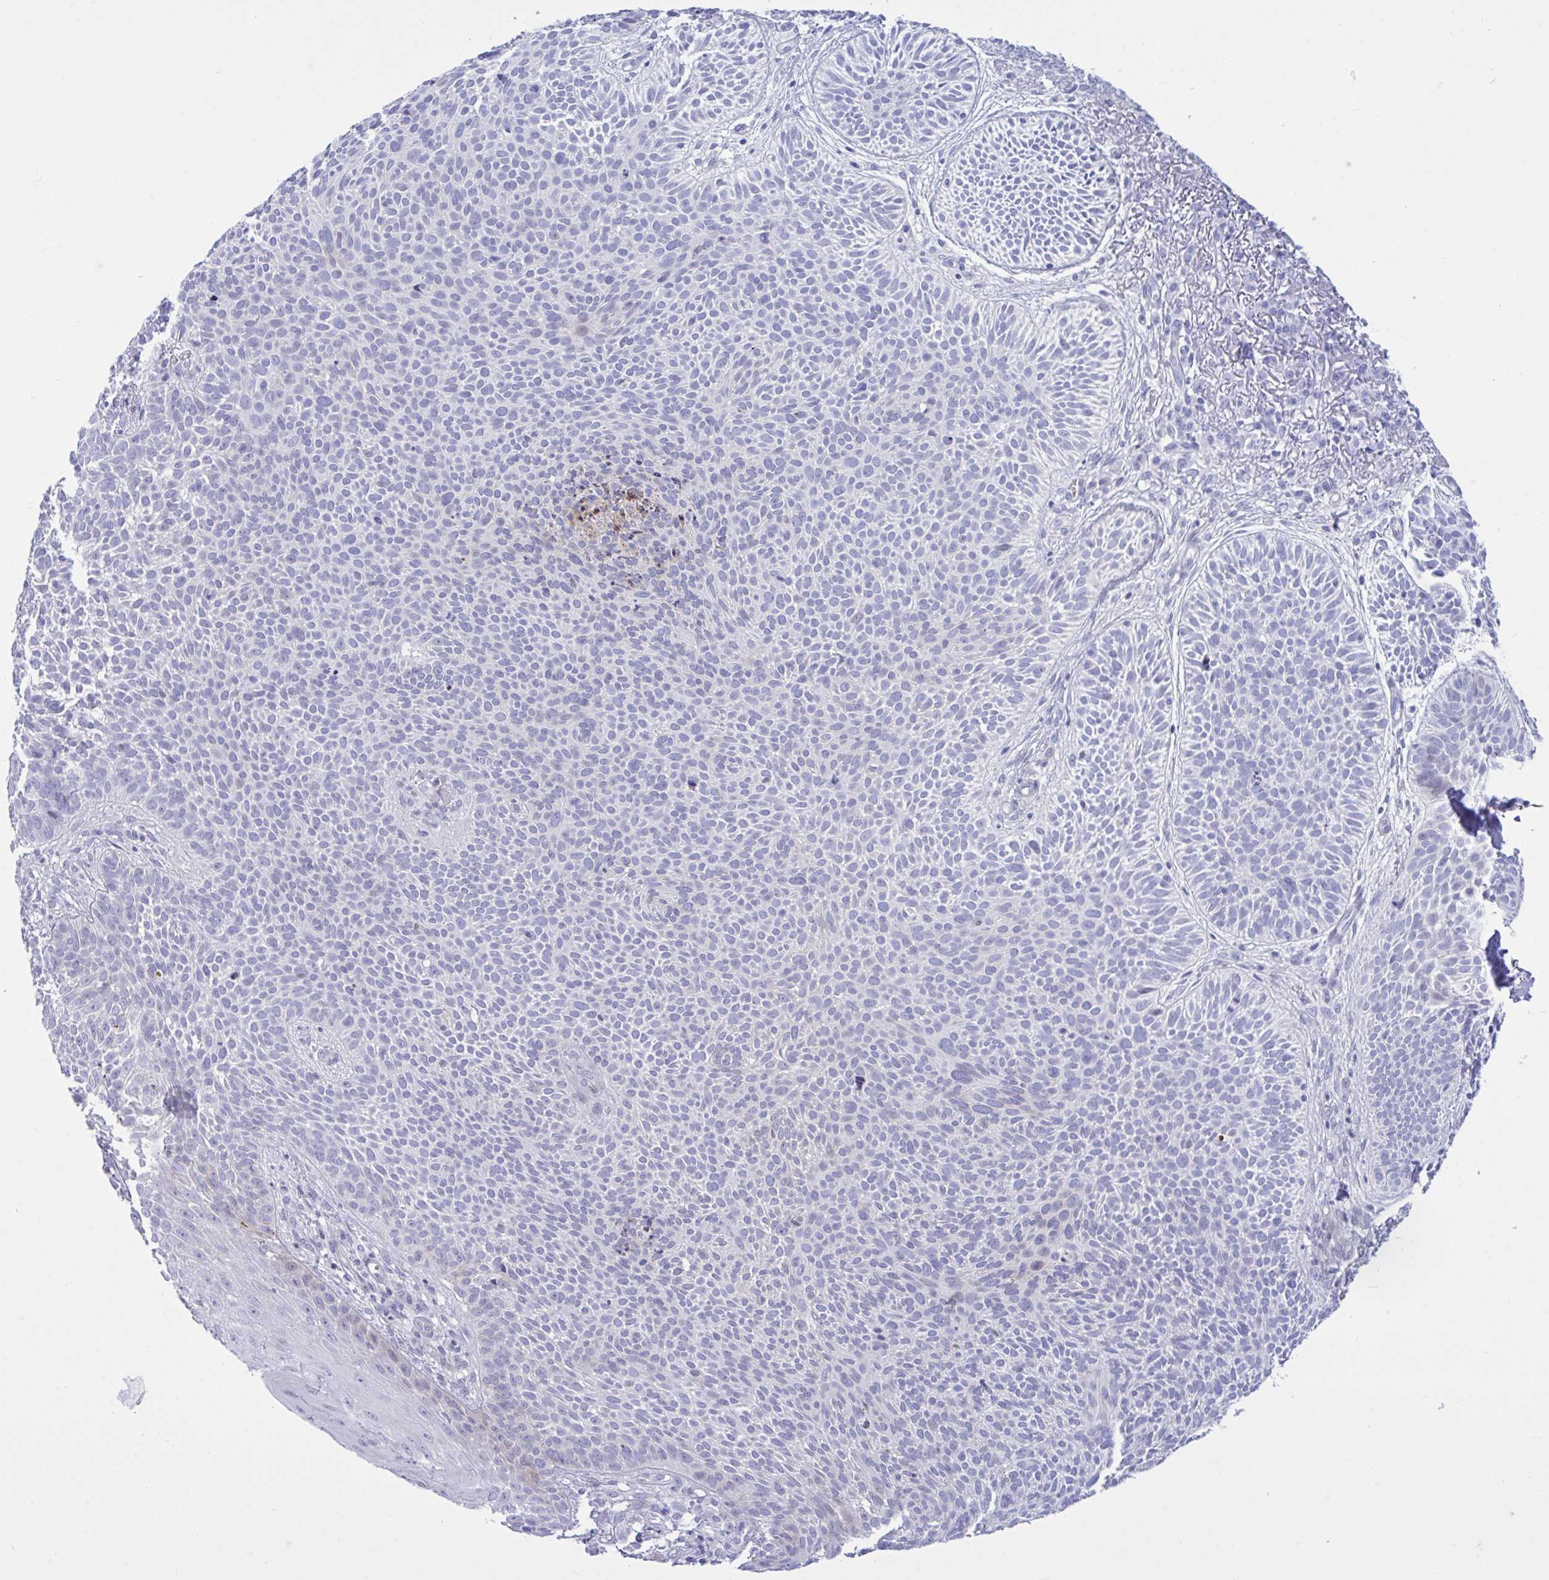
{"staining": {"intensity": "negative", "quantity": "none", "location": "none"}, "tissue": "skin cancer", "cell_type": "Tumor cells", "image_type": "cancer", "snomed": [{"axis": "morphology", "description": "Basal cell carcinoma"}, {"axis": "topography", "description": "Skin"}, {"axis": "topography", "description": "Skin of face"}], "caption": "Photomicrograph shows no significant protein positivity in tumor cells of skin cancer.", "gene": "BEX5", "patient": {"sex": "female", "age": 82}}